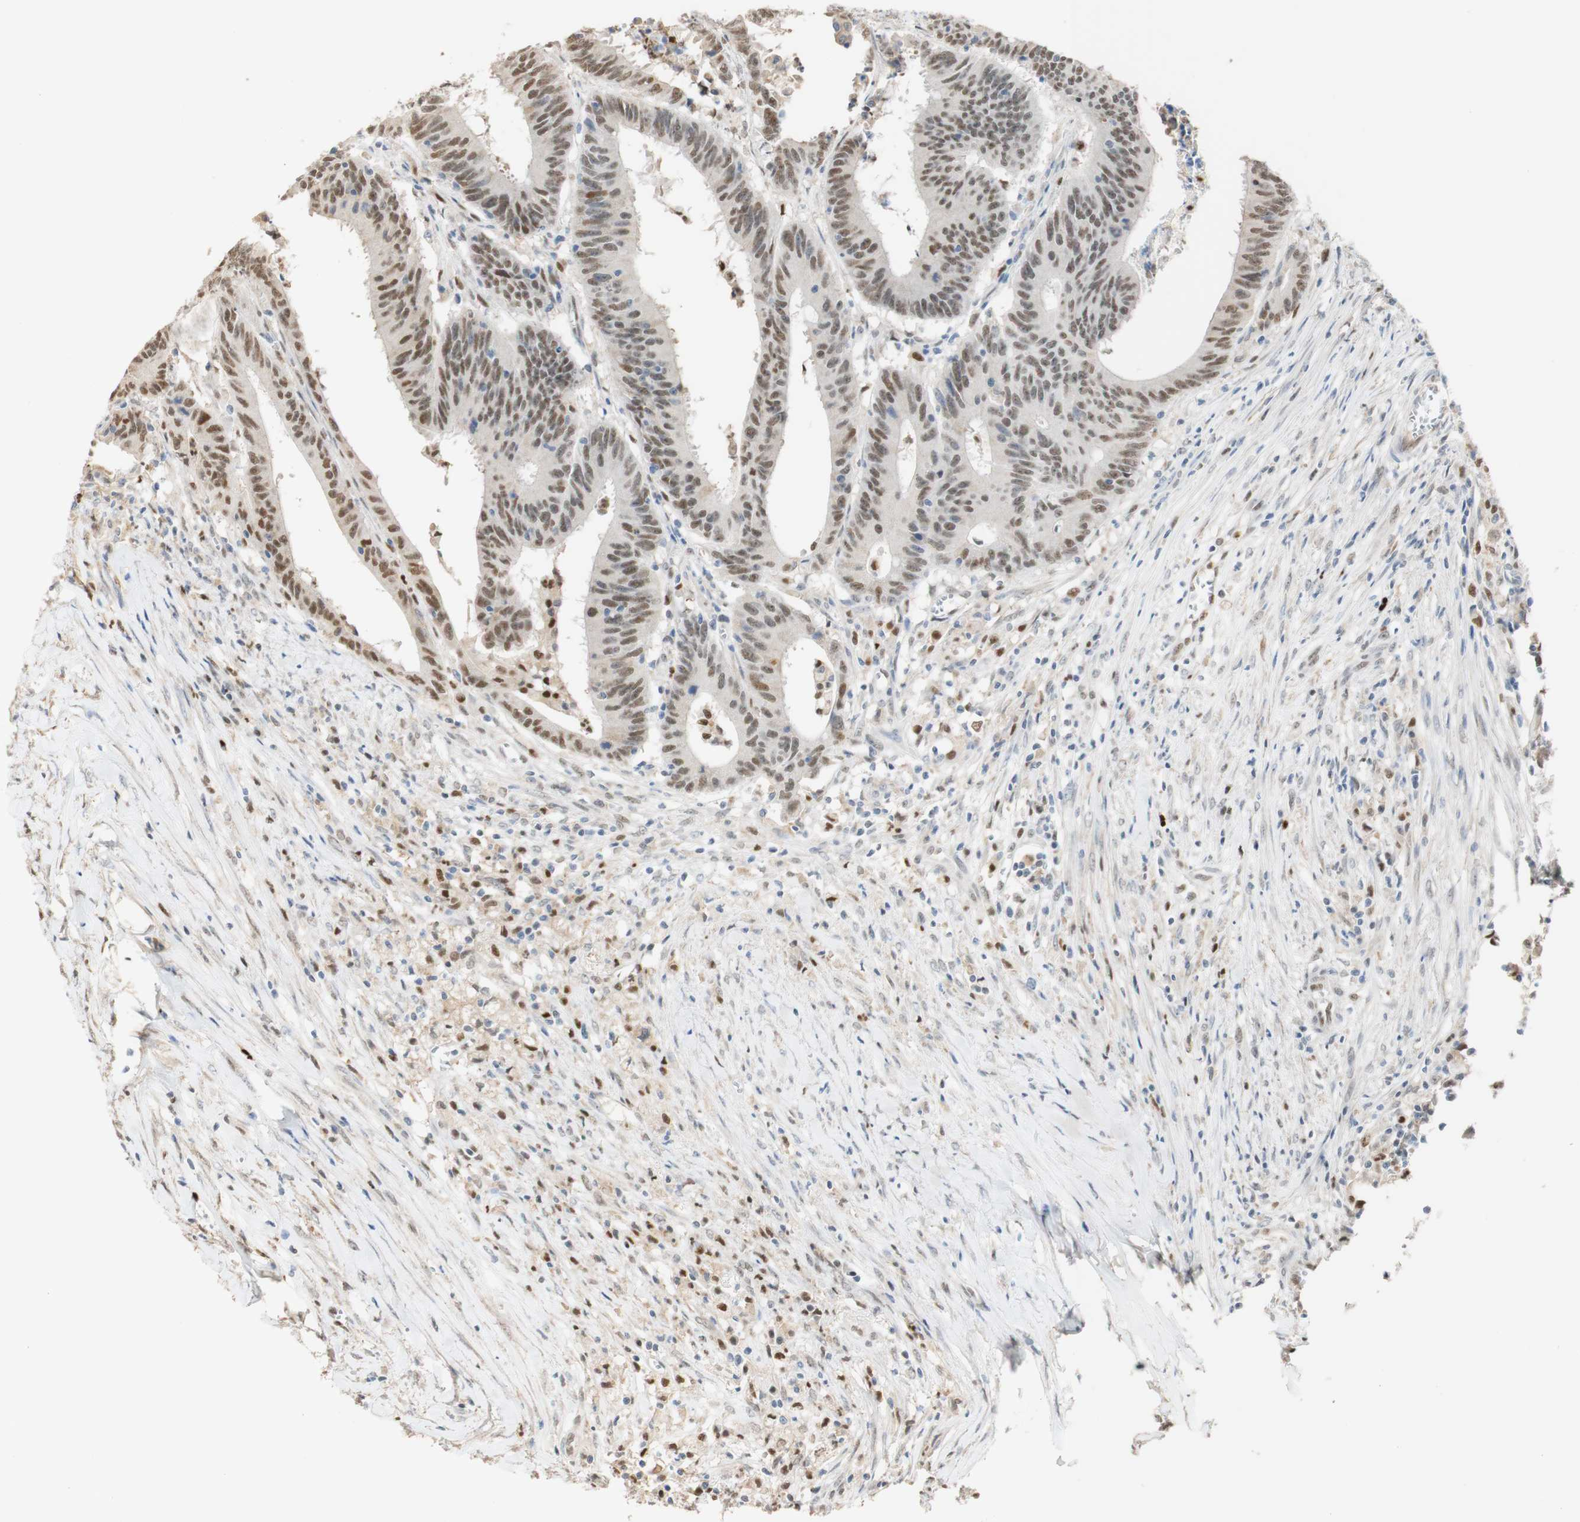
{"staining": {"intensity": "weak", "quantity": "25%-75%", "location": "nuclear"}, "tissue": "colorectal cancer", "cell_type": "Tumor cells", "image_type": "cancer", "snomed": [{"axis": "morphology", "description": "Adenocarcinoma, NOS"}, {"axis": "topography", "description": "Colon"}], "caption": "Protein staining demonstrates weak nuclear staining in about 25%-75% of tumor cells in colorectal cancer.", "gene": "MAP3K4", "patient": {"sex": "male", "age": 45}}